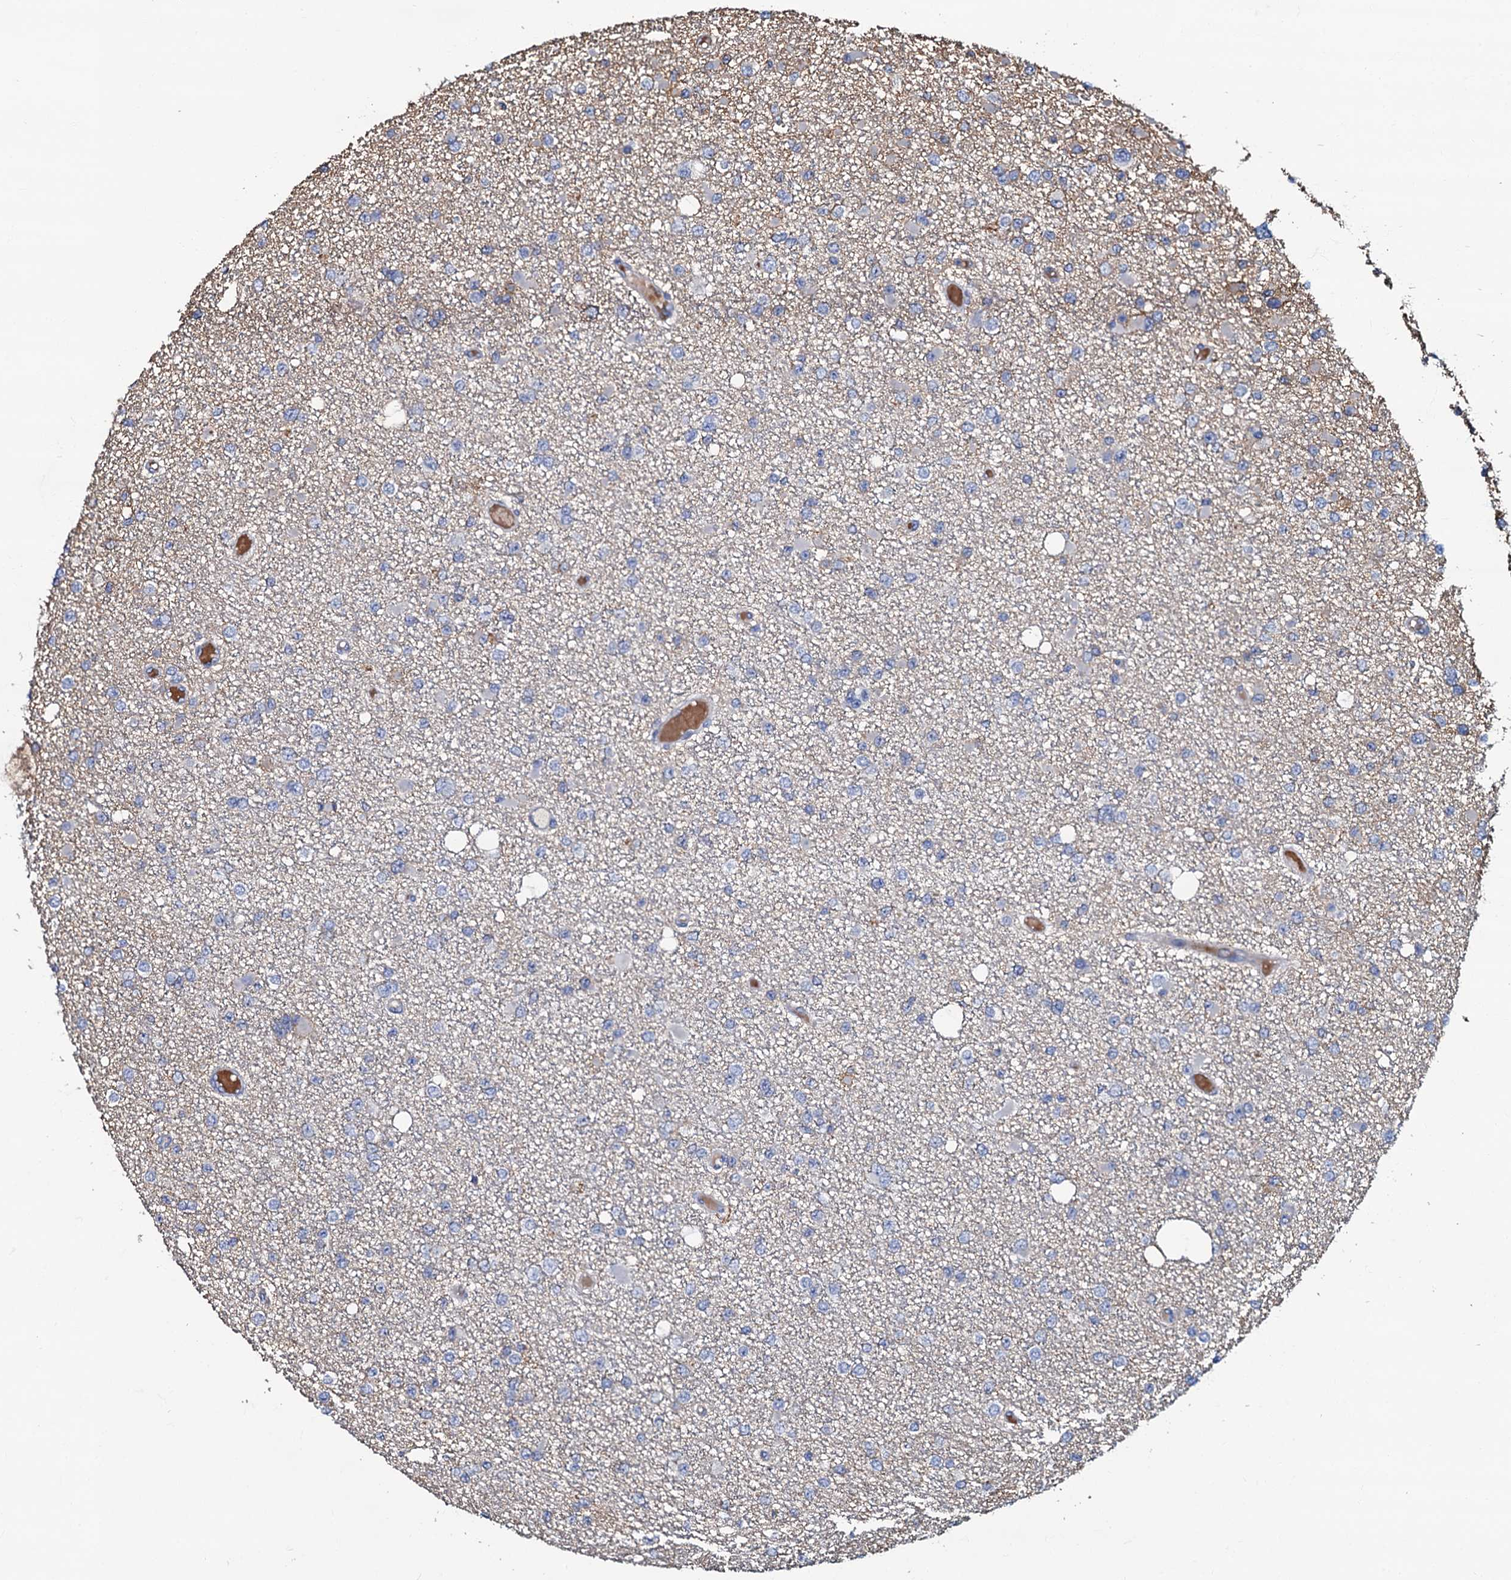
{"staining": {"intensity": "negative", "quantity": "none", "location": "none"}, "tissue": "glioma", "cell_type": "Tumor cells", "image_type": "cancer", "snomed": [{"axis": "morphology", "description": "Glioma, malignant, Low grade"}, {"axis": "topography", "description": "Brain"}], "caption": "An immunohistochemistry (IHC) histopathology image of glioma is shown. There is no staining in tumor cells of glioma.", "gene": "CPNE2", "patient": {"sex": "female", "age": 22}}